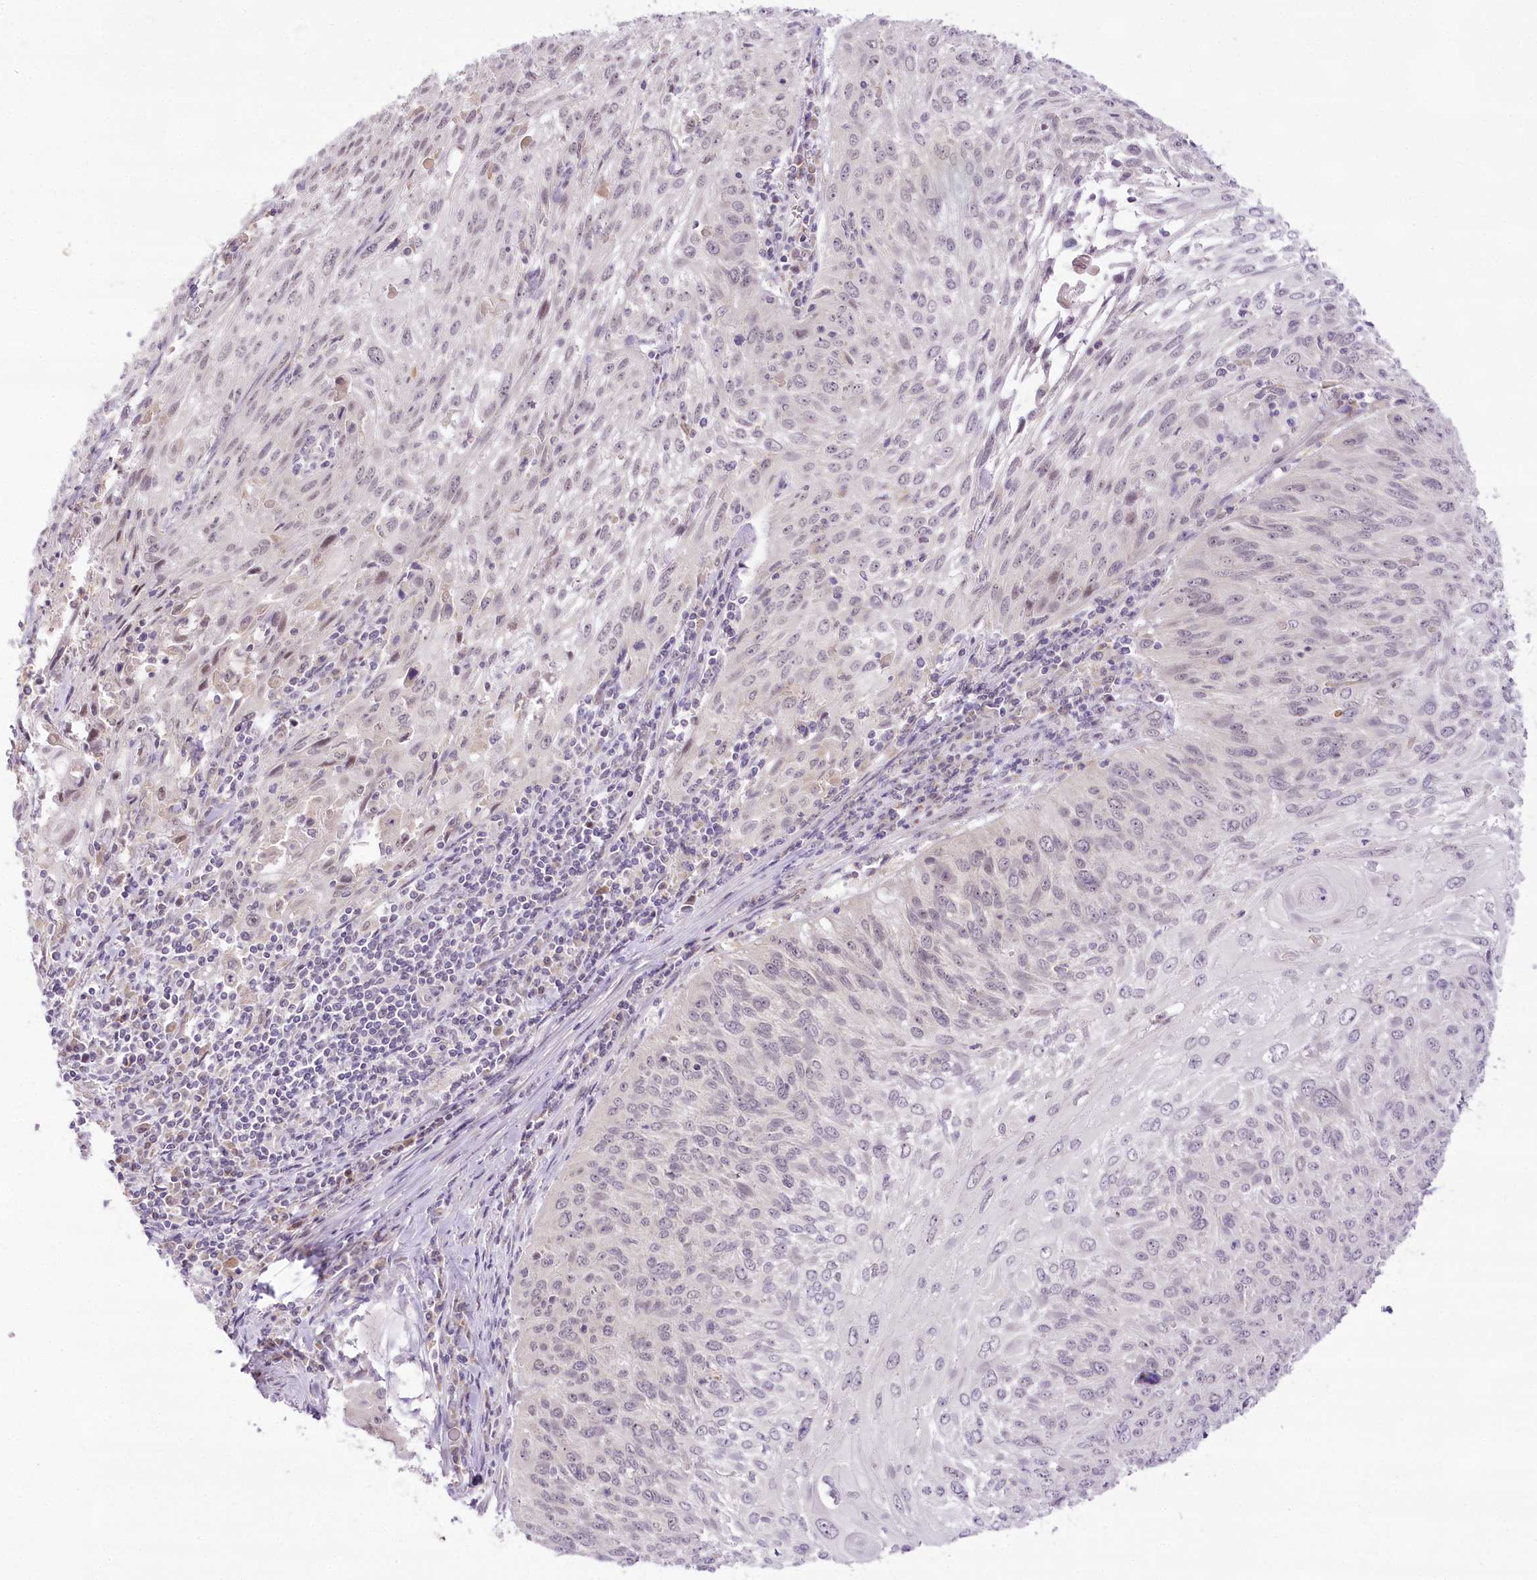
{"staining": {"intensity": "negative", "quantity": "none", "location": "none"}, "tissue": "cervical cancer", "cell_type": "Tumor cells", "image_type": "cancer", "snomed": [{"axis": "morphology", "description": "Squamous cell carcinoma, NOS"}, {"axis": "topography", "description": "Cervix"}], "caption": "Tumor cells show no significant expression in cervical cancer.", "gene": "CCDC30", "patient": {"sex": "female", "age": 51}}